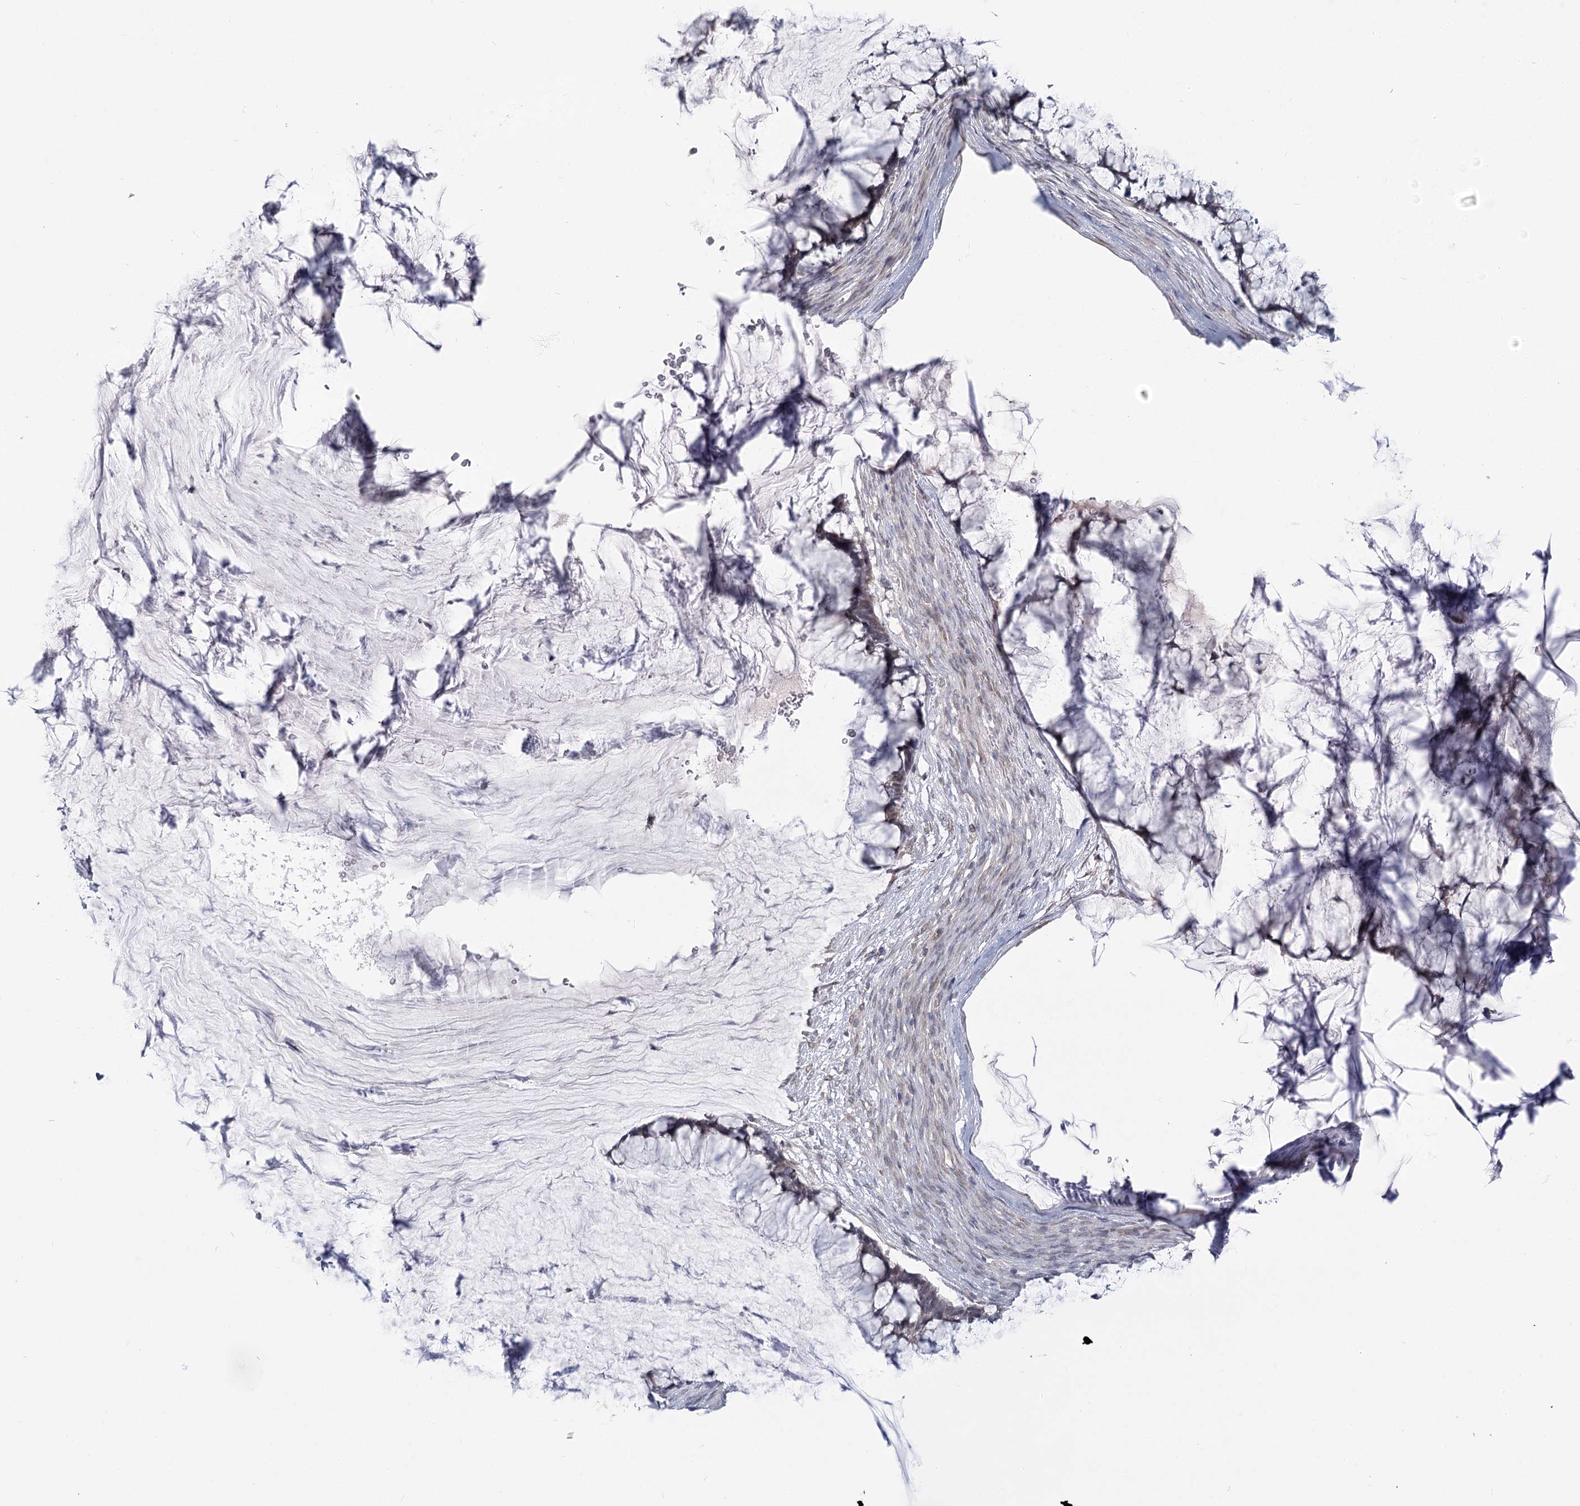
{"staining": {"intensity": "weak", "quantity": "<25%", "location": "cytoplasmic/membranous,nuclear"}, "tissue": "ovarian cancer", "cell_type": "Tumor cells", "image_type": "cancer", "snomed": [{"axis": "morphology", "description": "Cystadenocarcinoma, mucinous, NOS"}, {"axis": "topography", "description": "Ovary"}], "caption": "High magnification brightfield microscopy of mucinous cystadenocarcinoma (ovarian) stained with DAB (brown) and counterstained with hematoxylin (blue): tumor cells show no significant positivity.", "gene": "USP11", "patient": {"sex": "female", "age": 42}}